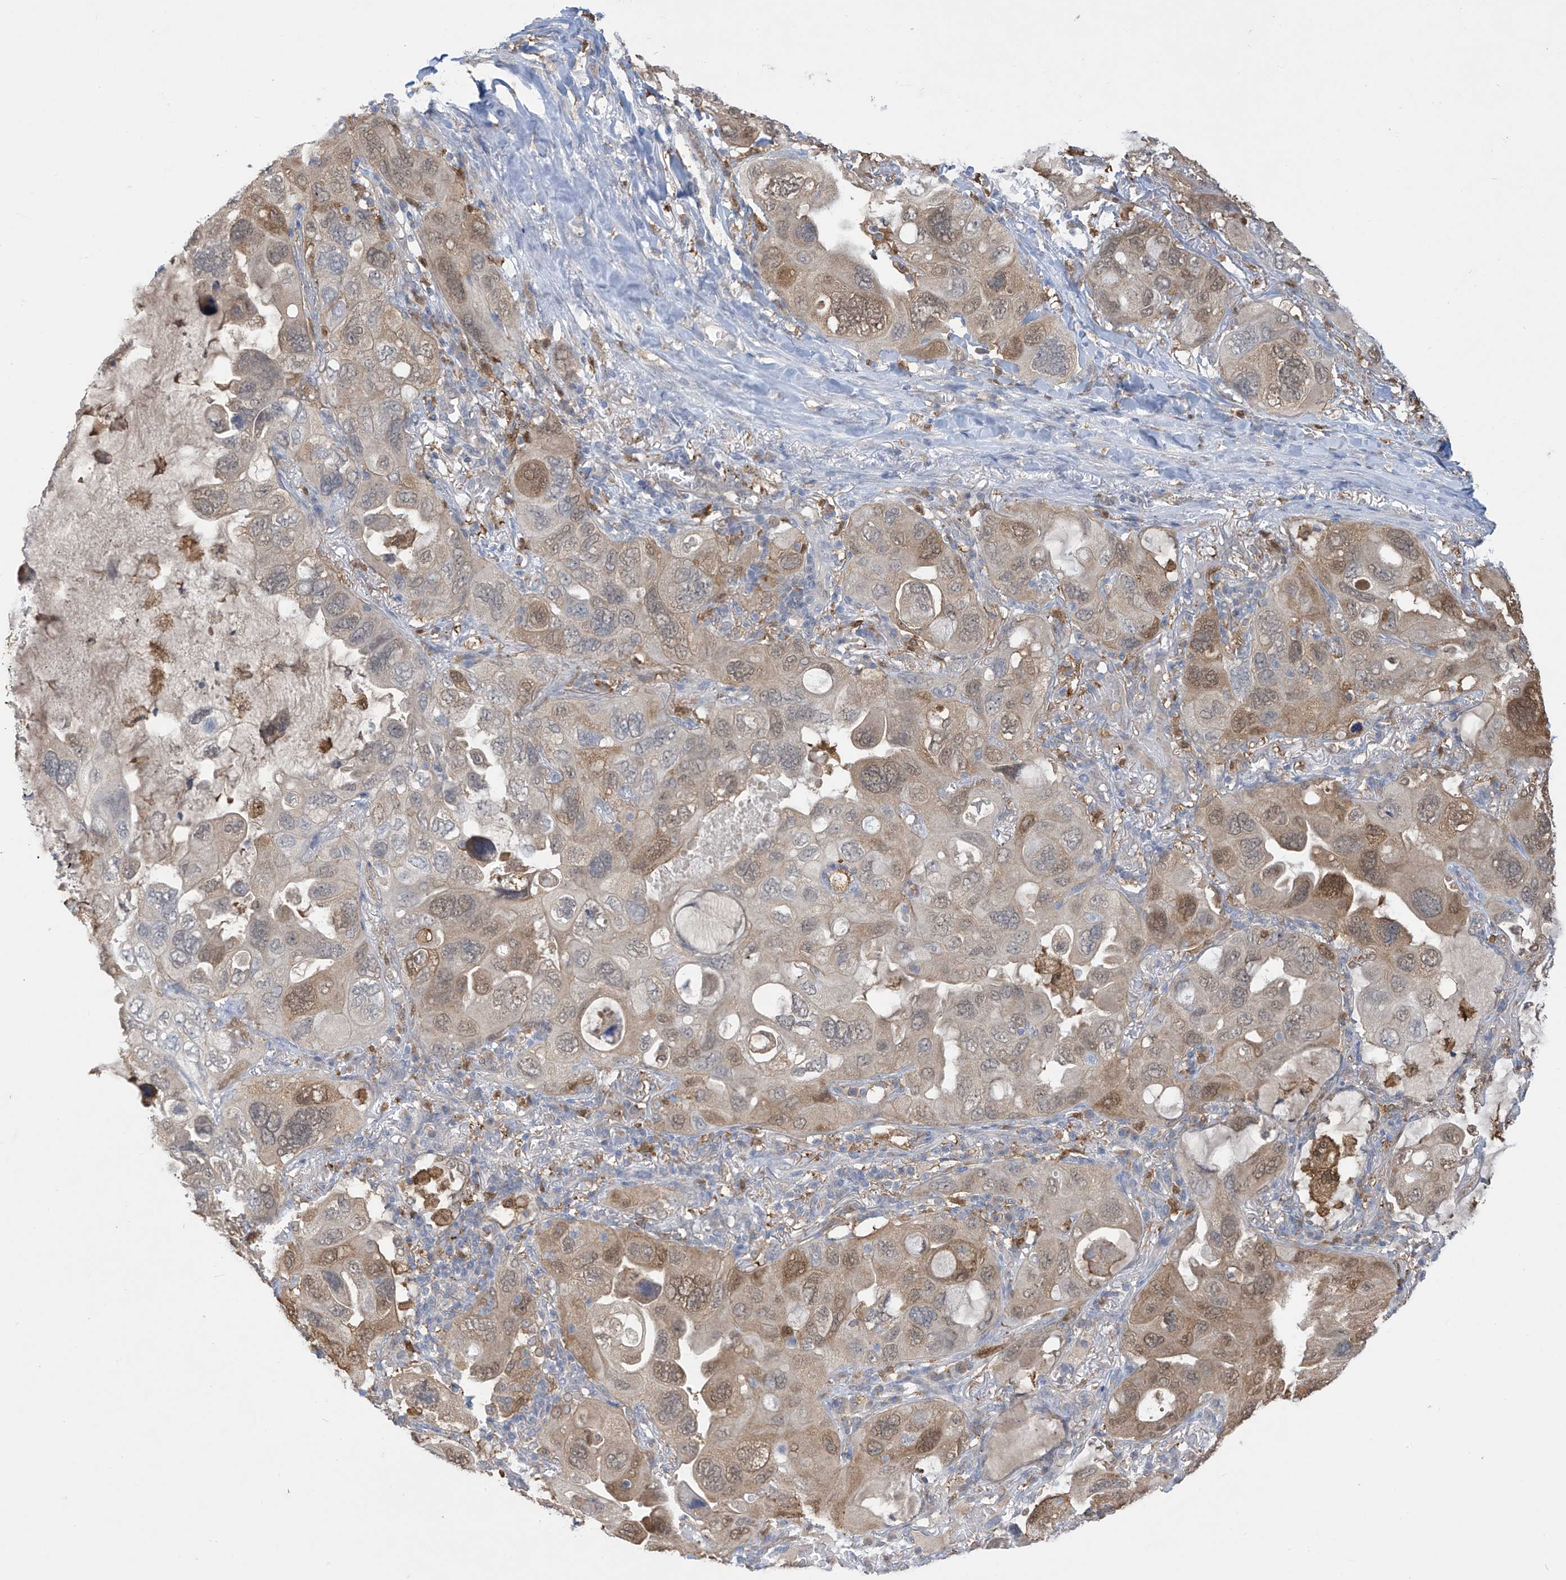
{"staining": {"intensity": "moderate", "quantity": ">75%", "location": "cytoplasmic/membranous,nuclear"}, "tissue": "lung cancer", "cell_type": "Tumor cells", "image_type": "cancer", "snomed": [{"axis": "morphology", "description": "Squamous cell carcinoma, NOS"}, {"axis": "topography", "description": "Lung"}], "caption": "Immunohistochemistry (IHC) of lung cancer (squamous cell carcinoma) shows medium levels of moderate cytoplasmic/membranous and nuclear staining in approximately >75% of tumor cells. The staining is performed using DAB (3,3'-diaminobenzidine) brown chromogen to label protein expression. The nuclei are counter-stained blue using hematoxylin.", "gene": "IDH1", "patient": {"sex": "female", "age": 73}}